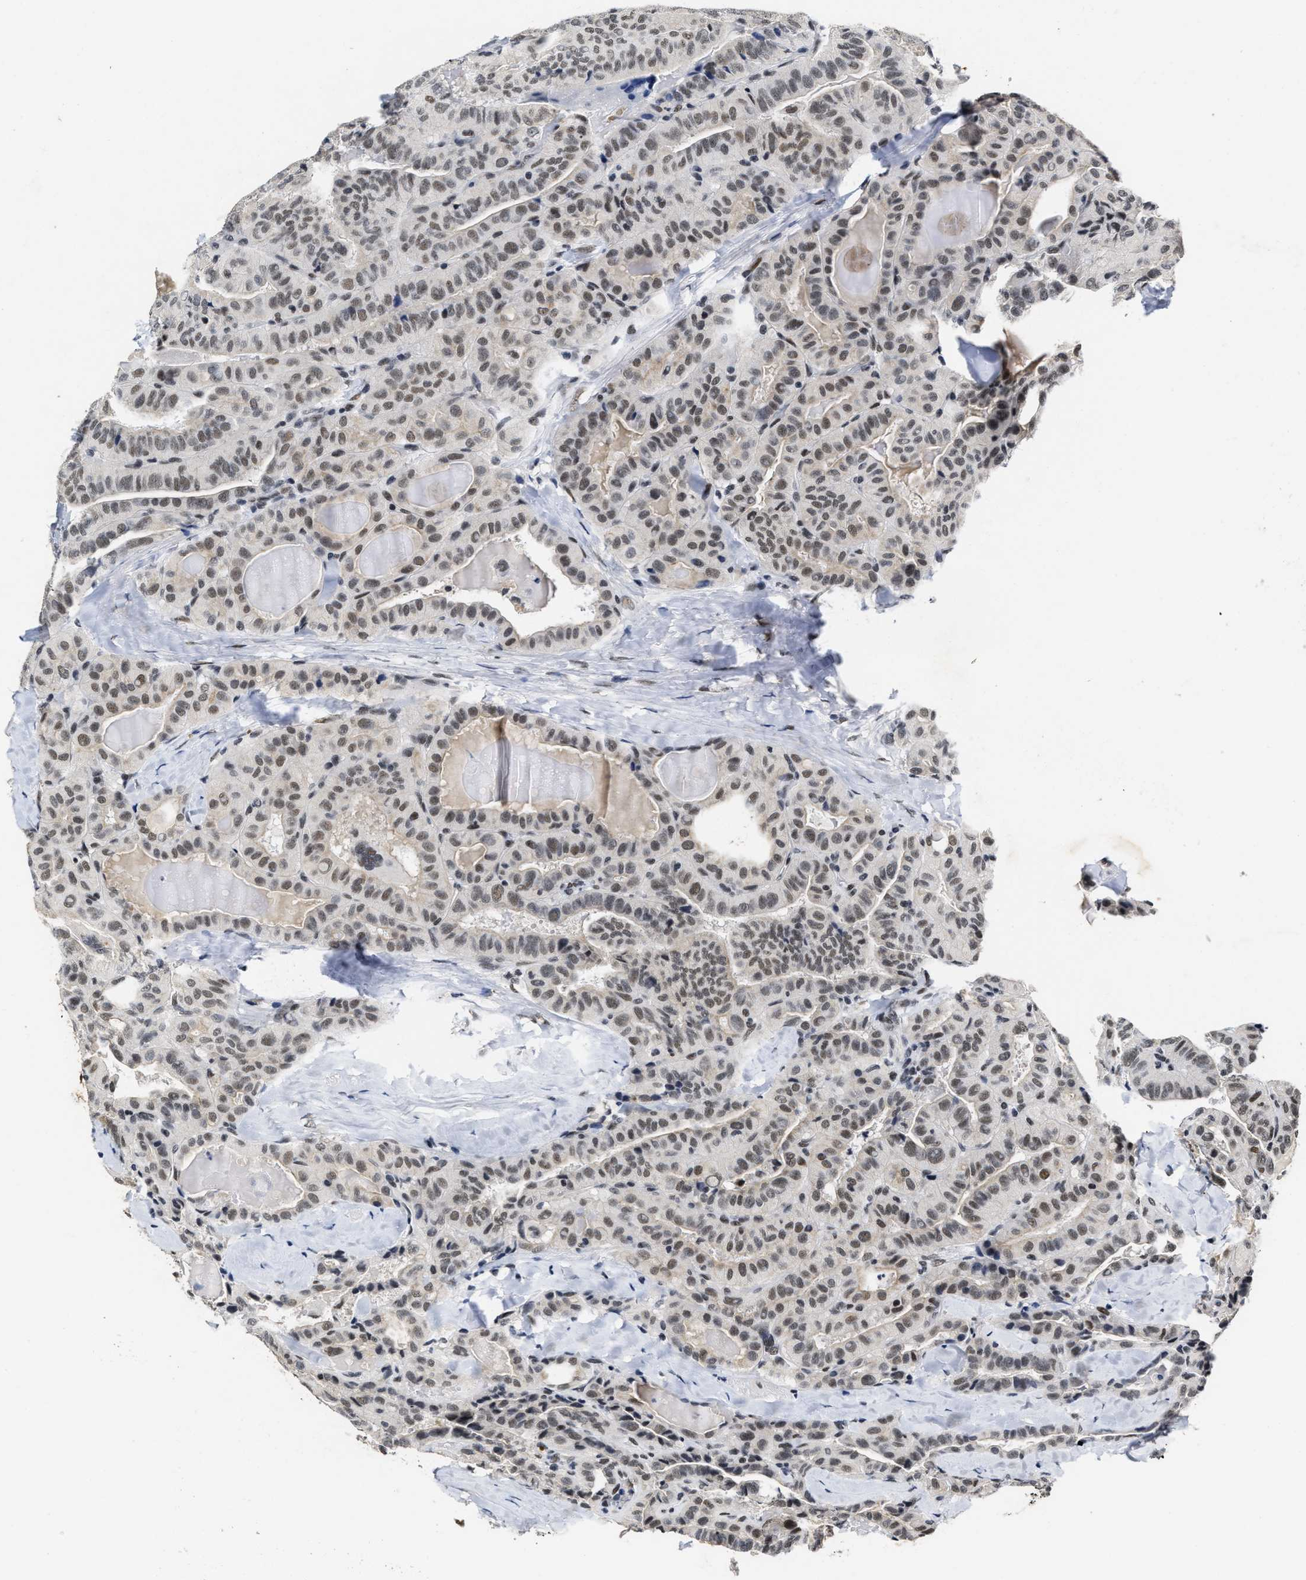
{"staining": {"intensity": "weak", "quantity": ">75%", "location": "nuclear"}, "tissue": "thyroid cancer", "cell_type": "Tumor cells", "image_type": "cancer", "snomed": [{"axis": "morphology", "description": "Papillary adenocarcinoma, NOS"}, {"axis": "topography", "description": "Thyroid gland"}], "caption": "There is low levels of weak nuclear positivity in tumor cells of thyroid cancer (papillary adenocarcinoma), as demonstrated by immunohistochemical staining (brown color).", "gene": "INIP", "patient": {"sex": "male", "age": 77}}